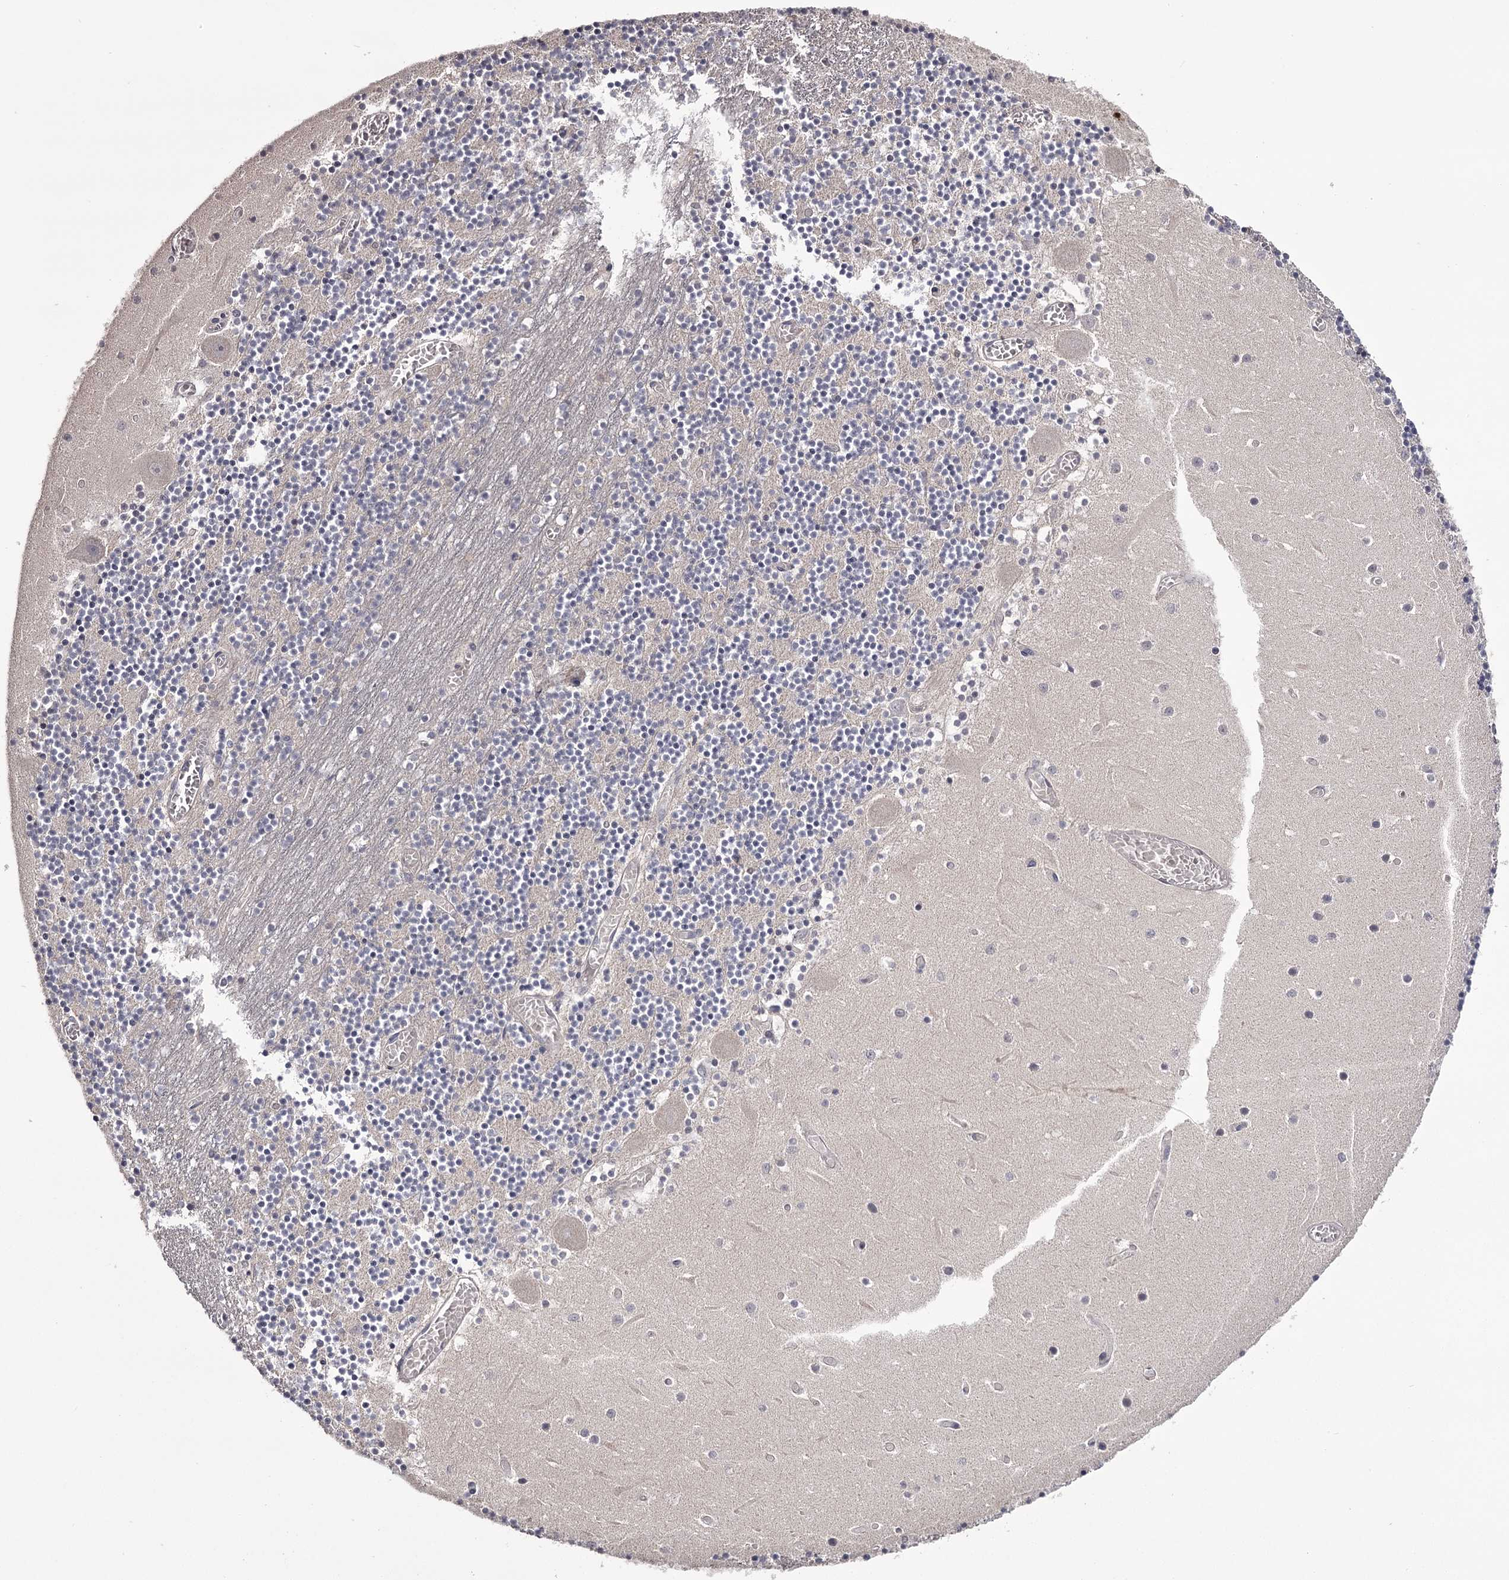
{"staining": {"intensity": "negative", "quantity": "none", "location": "none"}, "tissue": "cerebellum", "cell_type": "Cells in granular layer", "image_type": "normal", "snomed": [{"axis": "morphology", "description": "Normal tissue, NOS"}, {"axis": "topography", "description": "Cerebellum"}], "caption": "The IHC image has no significant expression in cells in granular layer of cerebellum.", "gene": "PRM2", "patient": {"sex": "female", "age": 28}}